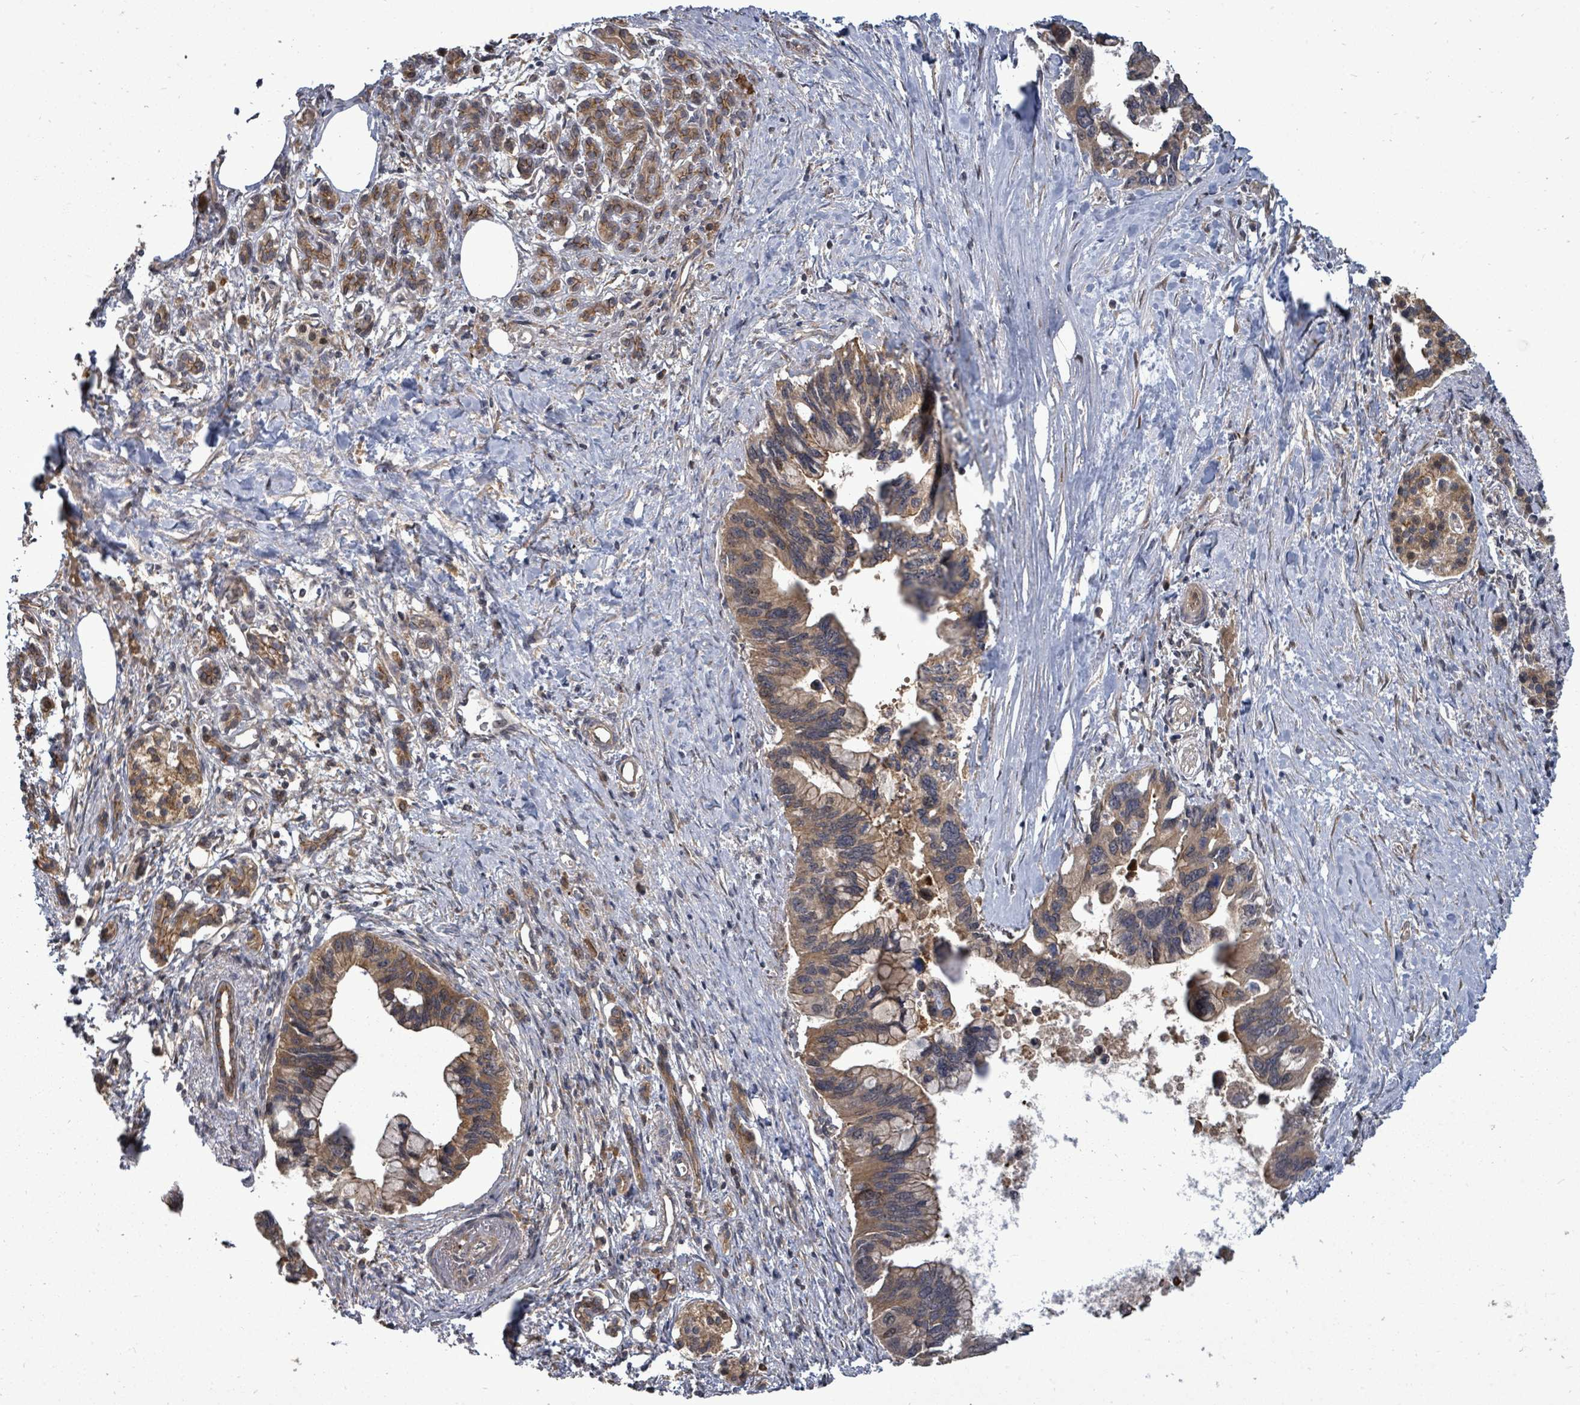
{"staining": {"intensity": "moderate", "quantity": ">75%", "location": "cytoplasmic/membranous"}, "tissue": "pancreatic cancer", "cell_type": "Tumor cells", "image_type": "cancer", "snomed": [{"axis": "morphology", "description": "Adenocarcinoma, NOS"}, {"axis": "topography", "description": "Pancreas"}], "caption": "Moderate cytoplasmic/membranous protein positivity is seen in about >75% of tumor cells in pancreatic adenocarcinoma. Nuclei are stained in blue.", "gene": "EIF3C", "patient": {"sex": "female", "age": 83}}